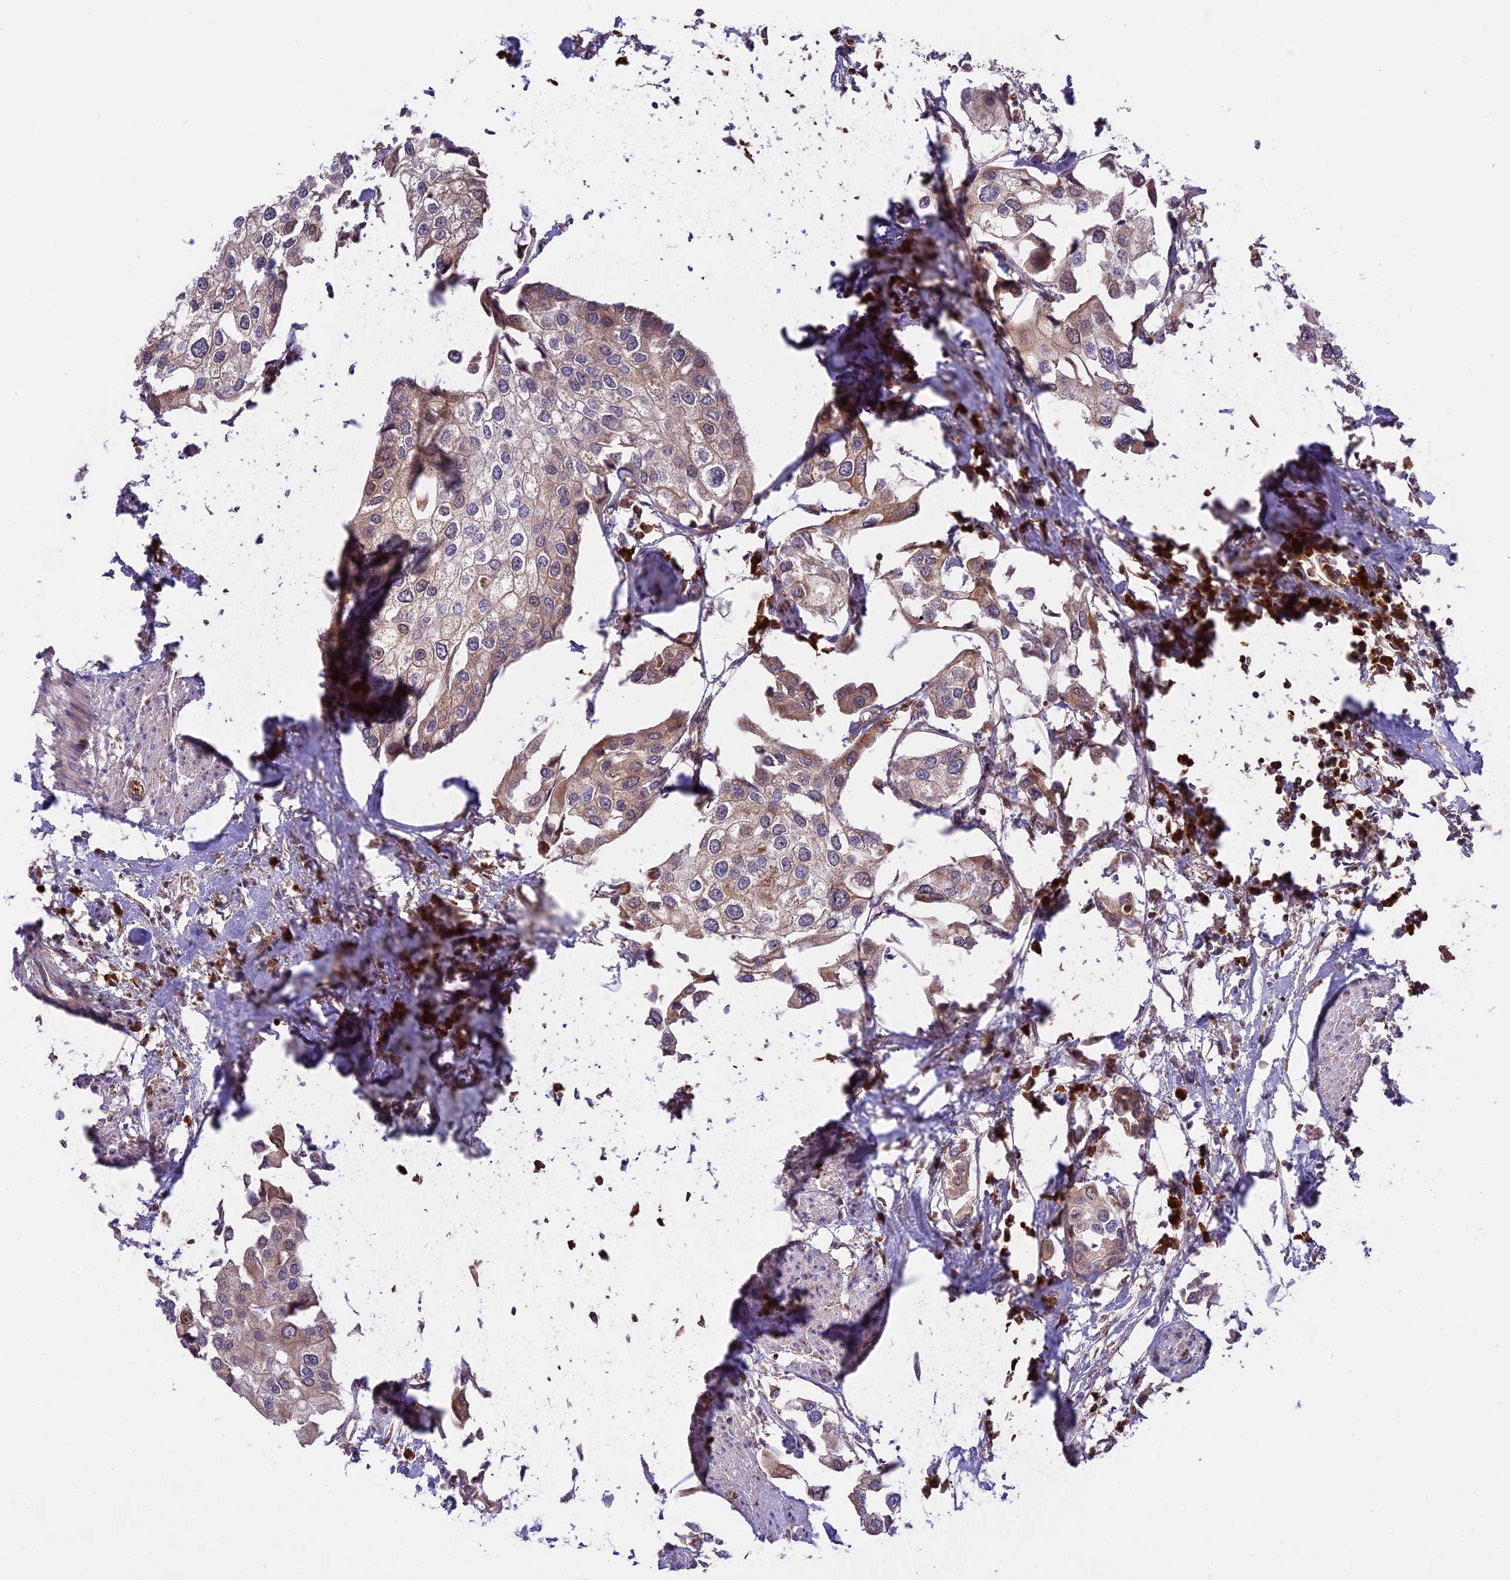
{"staining": {"intensity": "weak", "quantity": "25%-75%", "location": "cytoplasmic/membranous"}, "tissue": "urothelial cancer", "cell_type": "Tumor cells", "image_type": "cancer", "snomed": [{"axis": "morphology", "description": "Urothelial carcinoma, High grade"}, {"axis": "topography", "description": "Urinary bladder"}], "caption": "Immunohistochemical staining of human high-grade urothelial carcinoma shows weak cytoplasmic/membranous protein staining in about 25%-75% of tumor cells. (DAB IHC with brightfield microscopy, high magnification).", "gene": "COX17", "patient": {"sex": "male", "age": 64}}